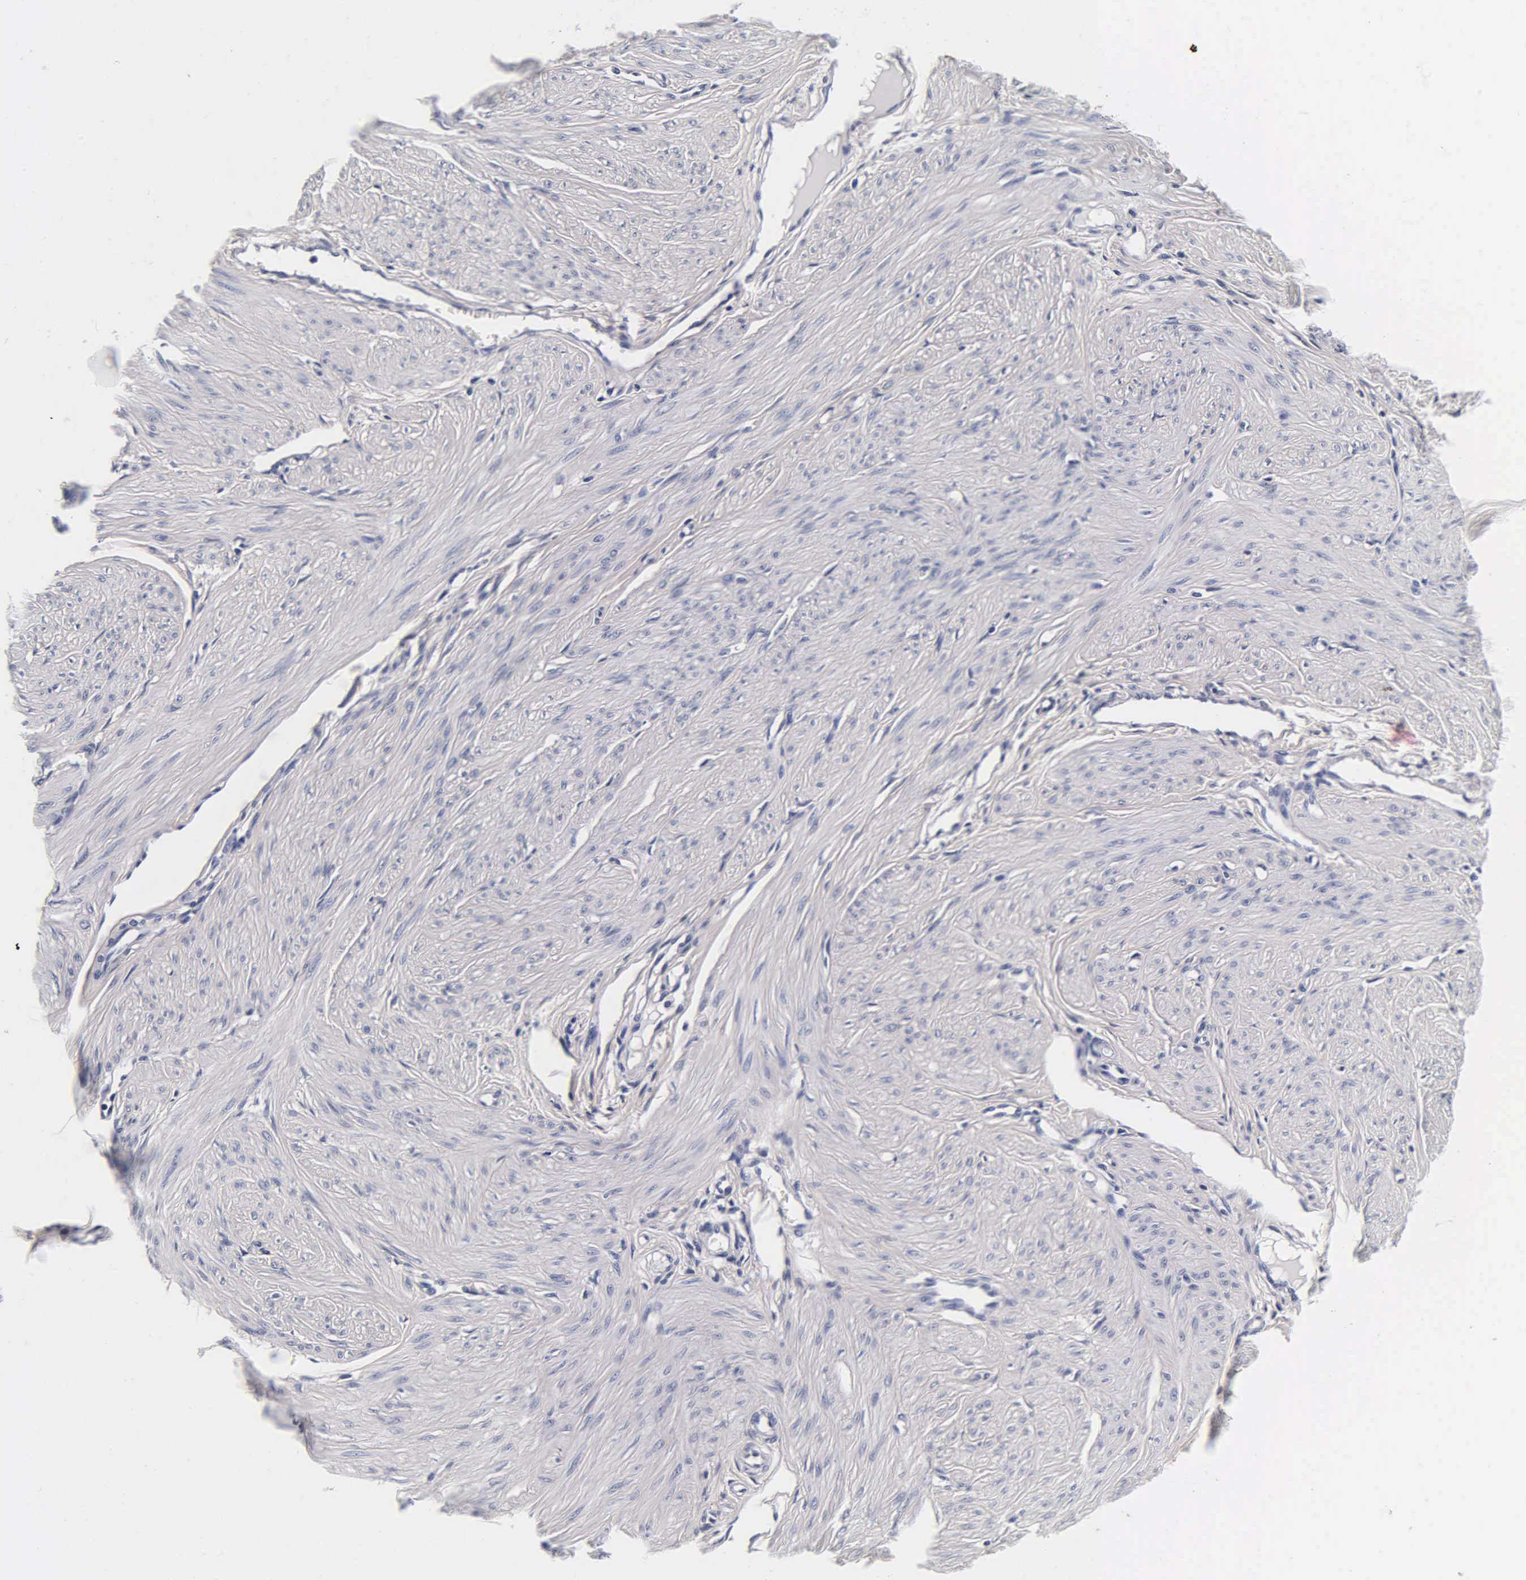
{"staining": {"intensity": "negative", "quantity": "none", "location": "none"}, "tissue": "smooth muscle", "cell_type": "Smooth muscle cells", "image_type": "normal", "snomed": [{"axis": "morphology", "description": "Normal tissue, NOS"}, {"axis": "topography", "description": "Uterus"}], "caption": "A high-resolution histopathology image shows immunohistochemistry staining of unremarkable smooth muscle, which exhibits no significant positivity in smooth muscle cells.", "gene": "TG", "patient": {"sex": "female", "age": 45}}